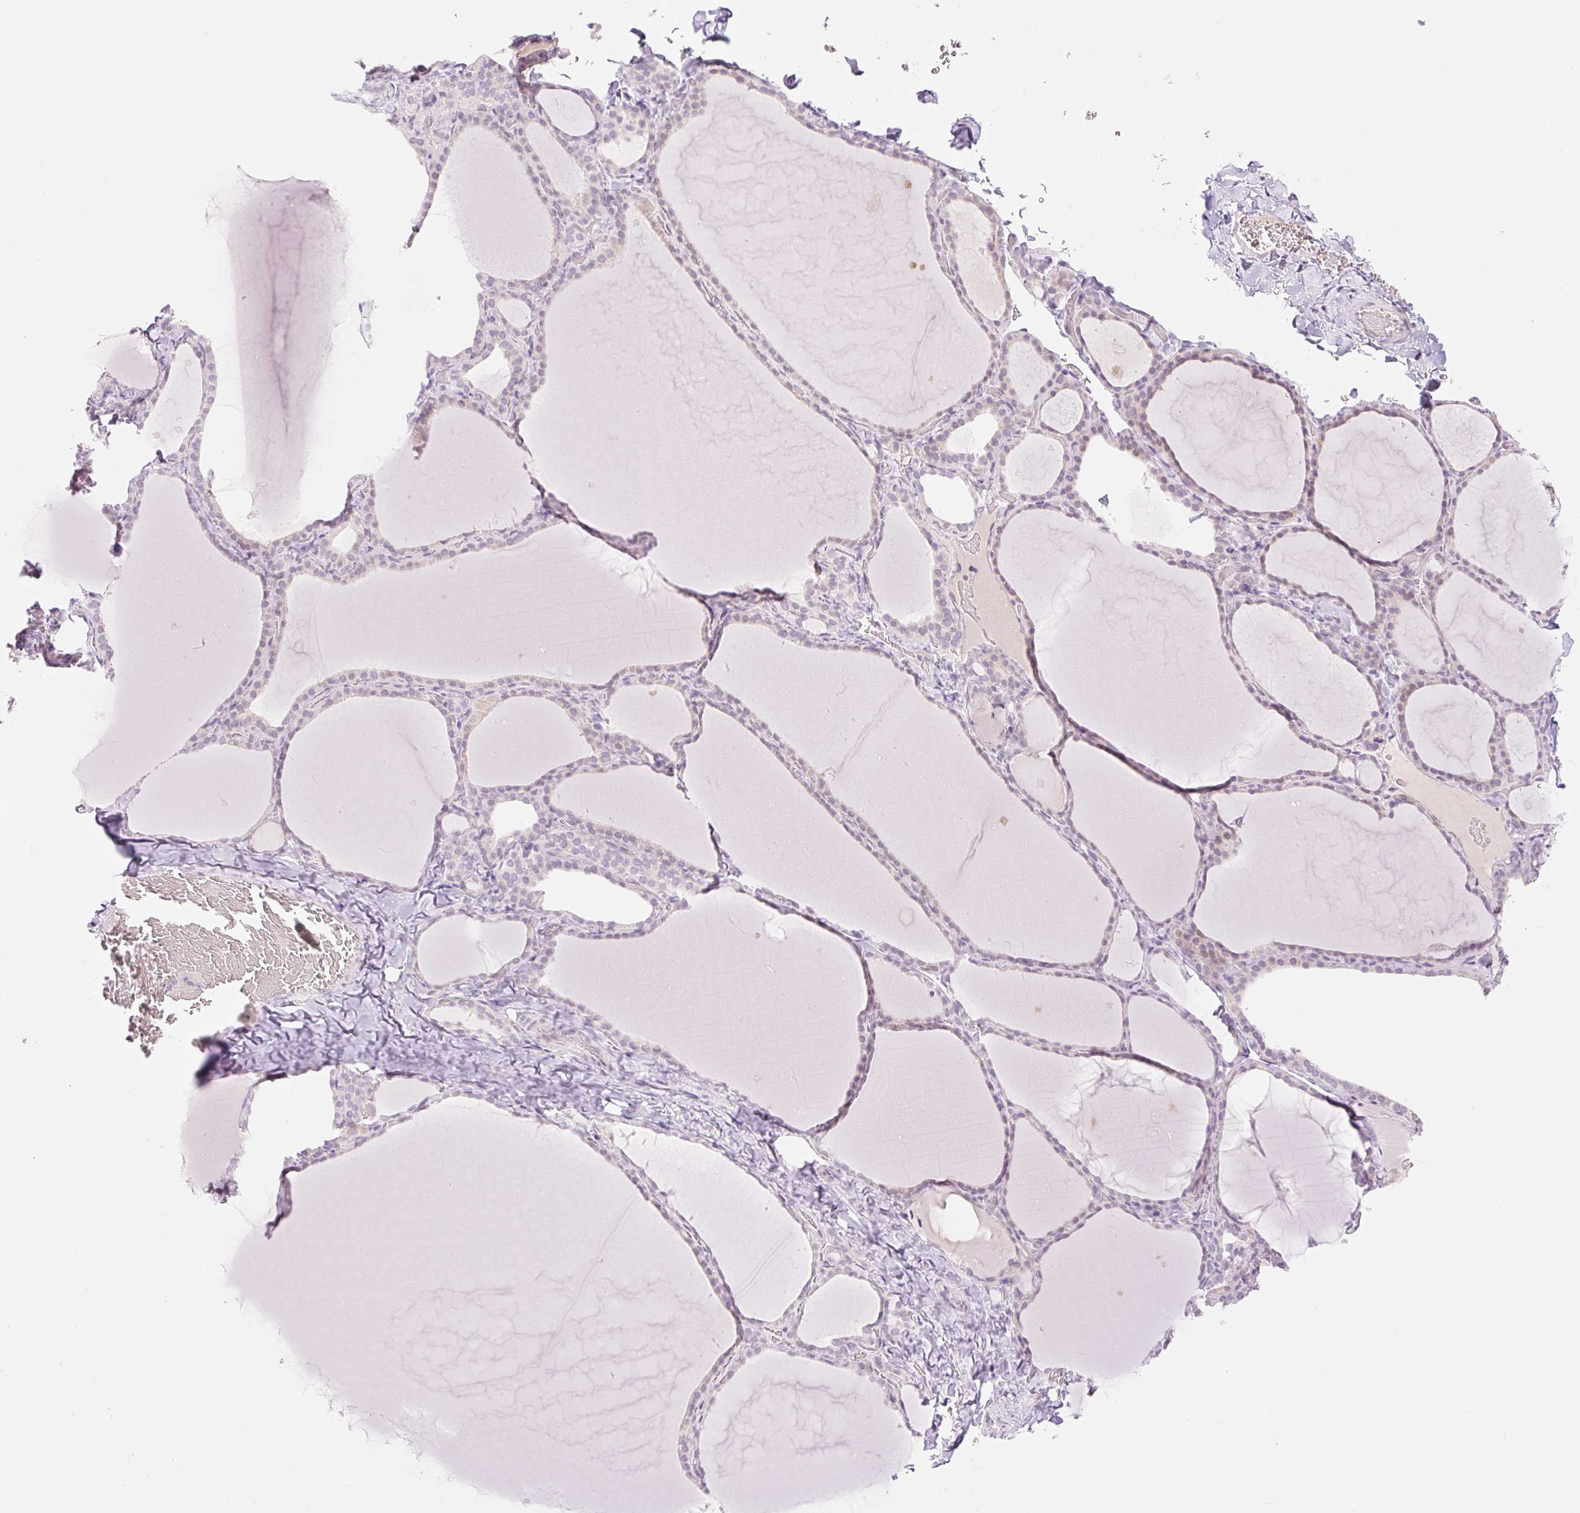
{"staining": {"intensity": "negative", "quantity": "none", "location": "none"}, "tissue": "thyroid gland", "cell_type": "Glandular cells", "image_type": "normal", "snomed": [{"axis": "morphology", "description": "Normal tissue, NOS"}, {"axis": "topography", "description": "Thyroid gland"}], "caption": "Micrograph shows no protein staining in glandular cells of benign thyroid gland.", "gene": "TBX15", "patient": {"sex": "female", "age": 22}}